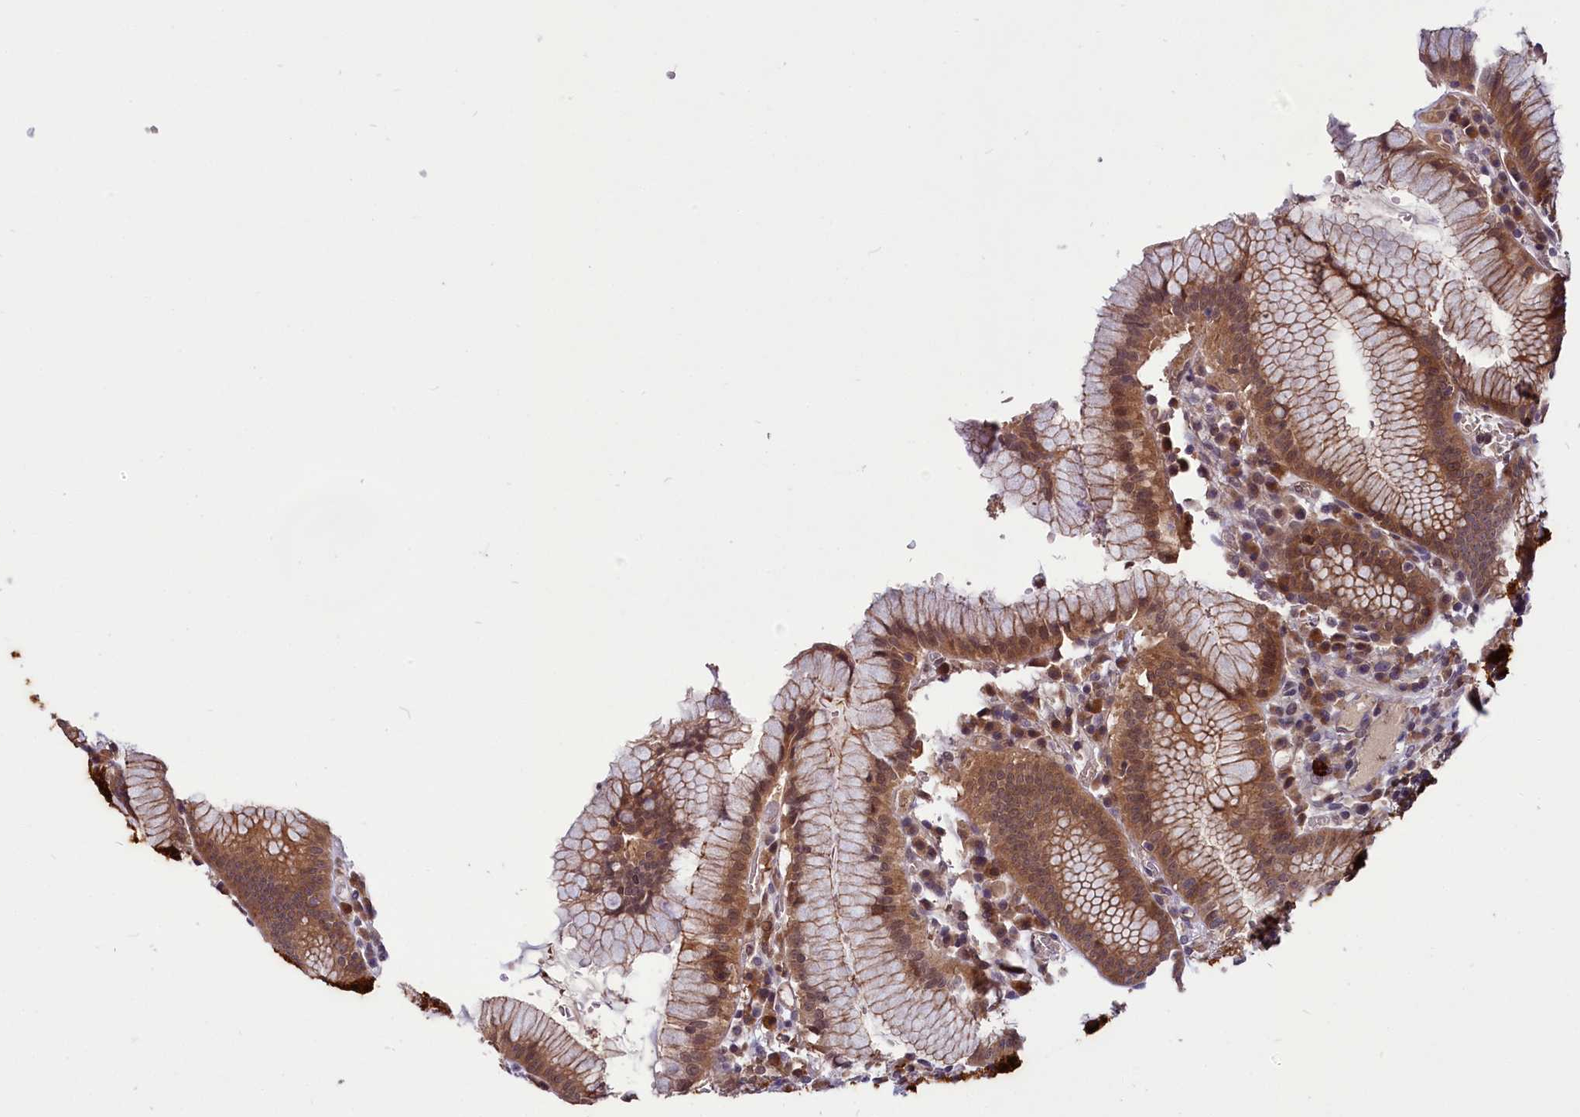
{"staining": {"intensity": "strong", "quantity": "25%-75%", "location": "cytoplasmic/membranous"}, "tissue": "stomach", "cell_type": "Glandular cells", "image_type": "normal", "snomed": [{"axis": "morphology", "description": "Normal tissue, NOS"}, {"axis": "topography", "description": "Stomach"}], "caption": "Immunohistochemical staining of unremarkable stomach exhibits high levels of strong cytoplasmic/membranous positivity in about 25%-75% of glandular cells. The staining is performed using DAB brown chromogen to label protein expression. The nuclei are counter-stained blue using hematoxylin.", "gene": "UBE3A", "patient": {"sex": "male", "age": 55}}